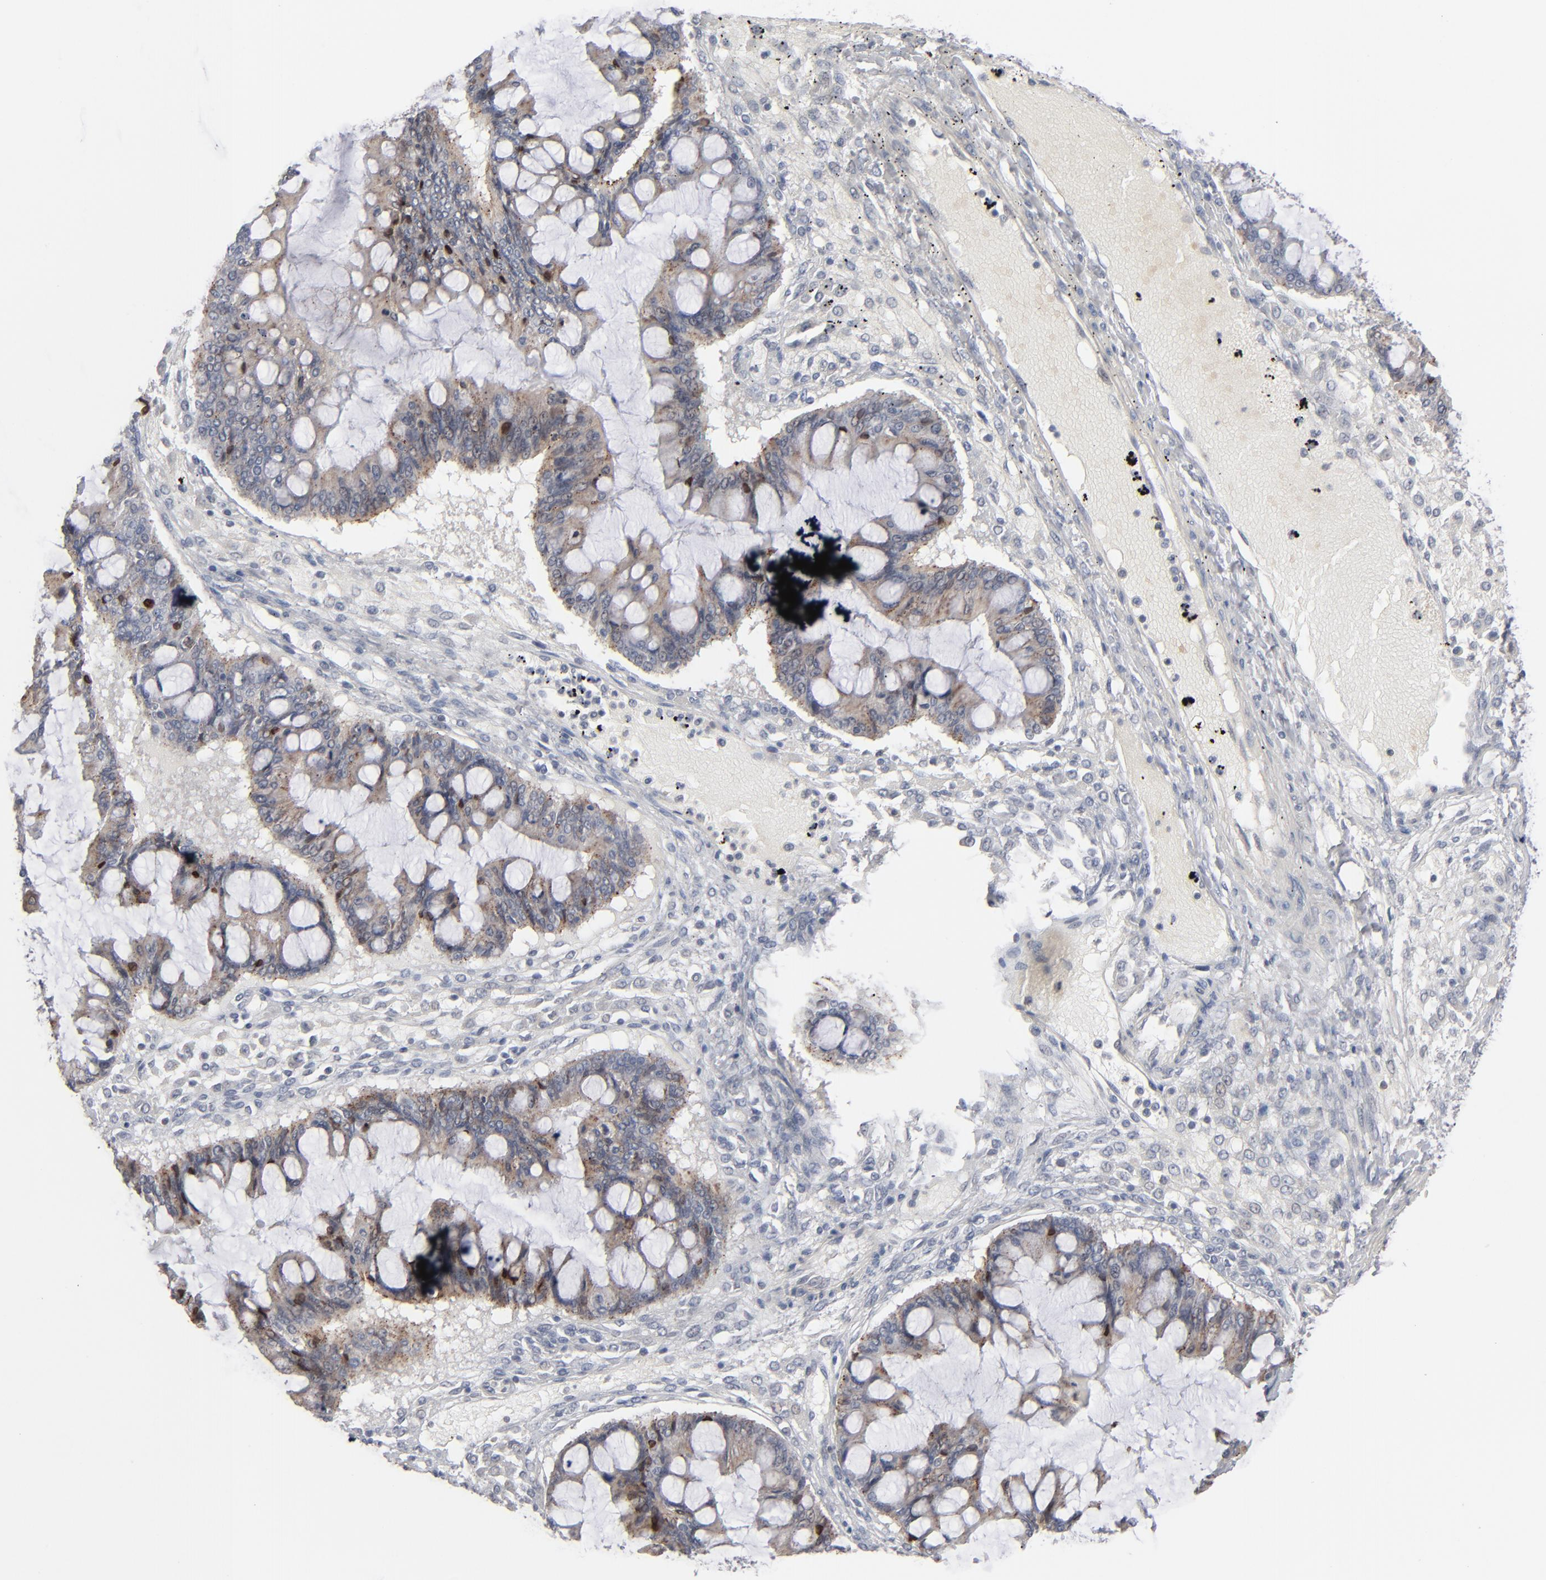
{"staining": {"intensity": "weak", "quantity": ">75%", "location": "cytoplasmic/membranous"}, "tissue": "ovarian cancer", "cell_type": "Tumor cells", "image_type": "cancer", "snomed": [{"axis": "morphology", "description": "Cystadenocarcinoma, mucinous, NOS"}, {"axis": "topography", "description": "Ovary"}], "caption": "Immunohistochemical staining of human ovarian cancer exhibits weak cytoplasmic/membranous protein positivity in about >75% of tumor cells. (brown staining indicates protein expression, while blue staining denotes nuclei).", "gene": "STAT4", "patient": {"sex": "female", "age": 73}}